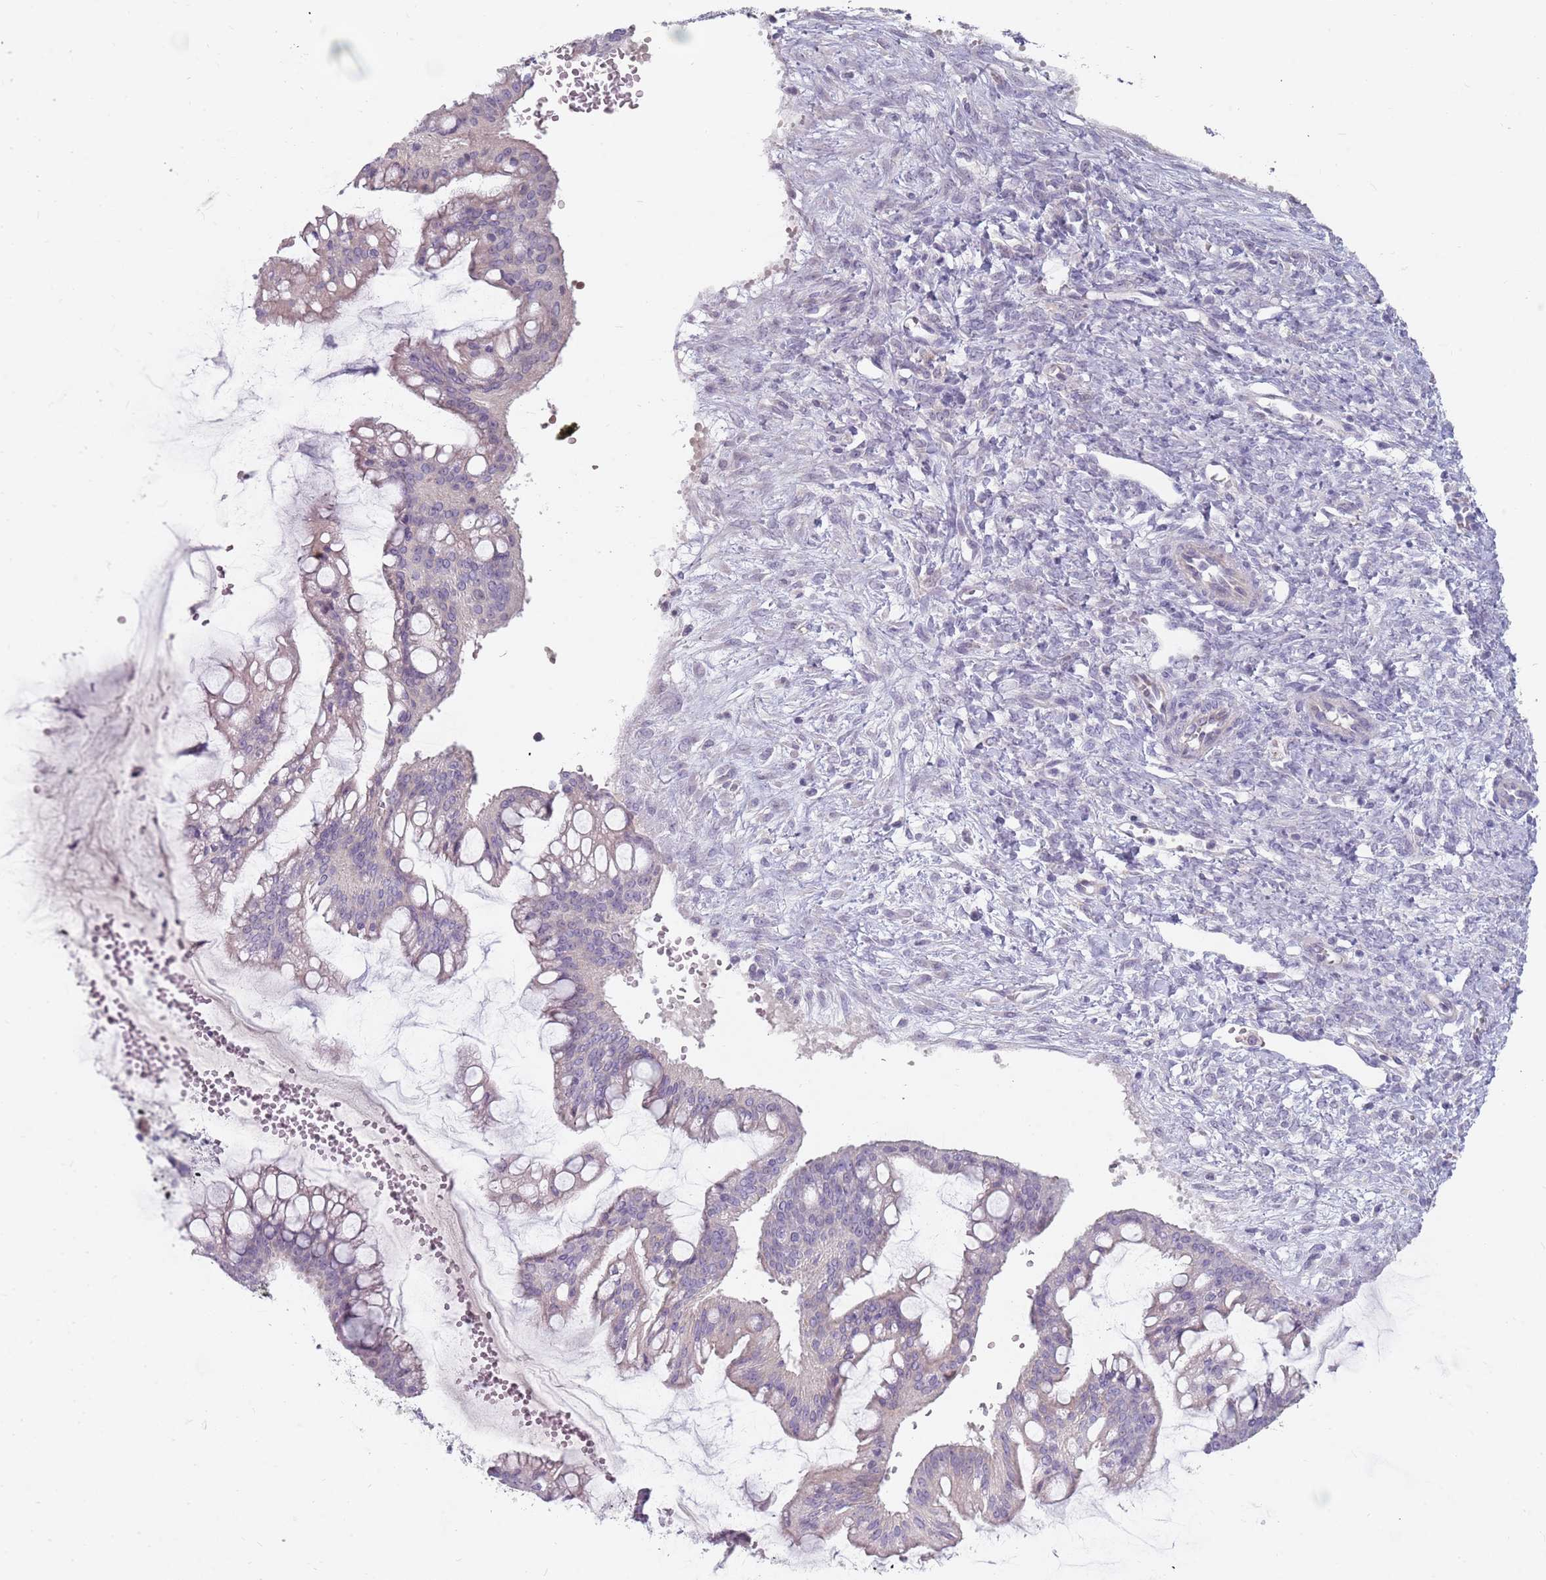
{"staining": {"intensity": "negative", "quantity": "none", "location": "none"}, "tissue": "ovarian cancer", "cell_type": "Tumor cells", "image_type": "cancer", "snomed": [{"axis": "morphology", "description": "Cystadenocarcinoma, mucinous, NOS"}, {"axis": "topography", "description": "Ovary"}], "caption": "The histopathology image reveals no staining of tumor cells in mucinous cystadenocarcinoma (ovarian).", "gene": "DDX4", "patient": {"sex": "female", "age": 73}}